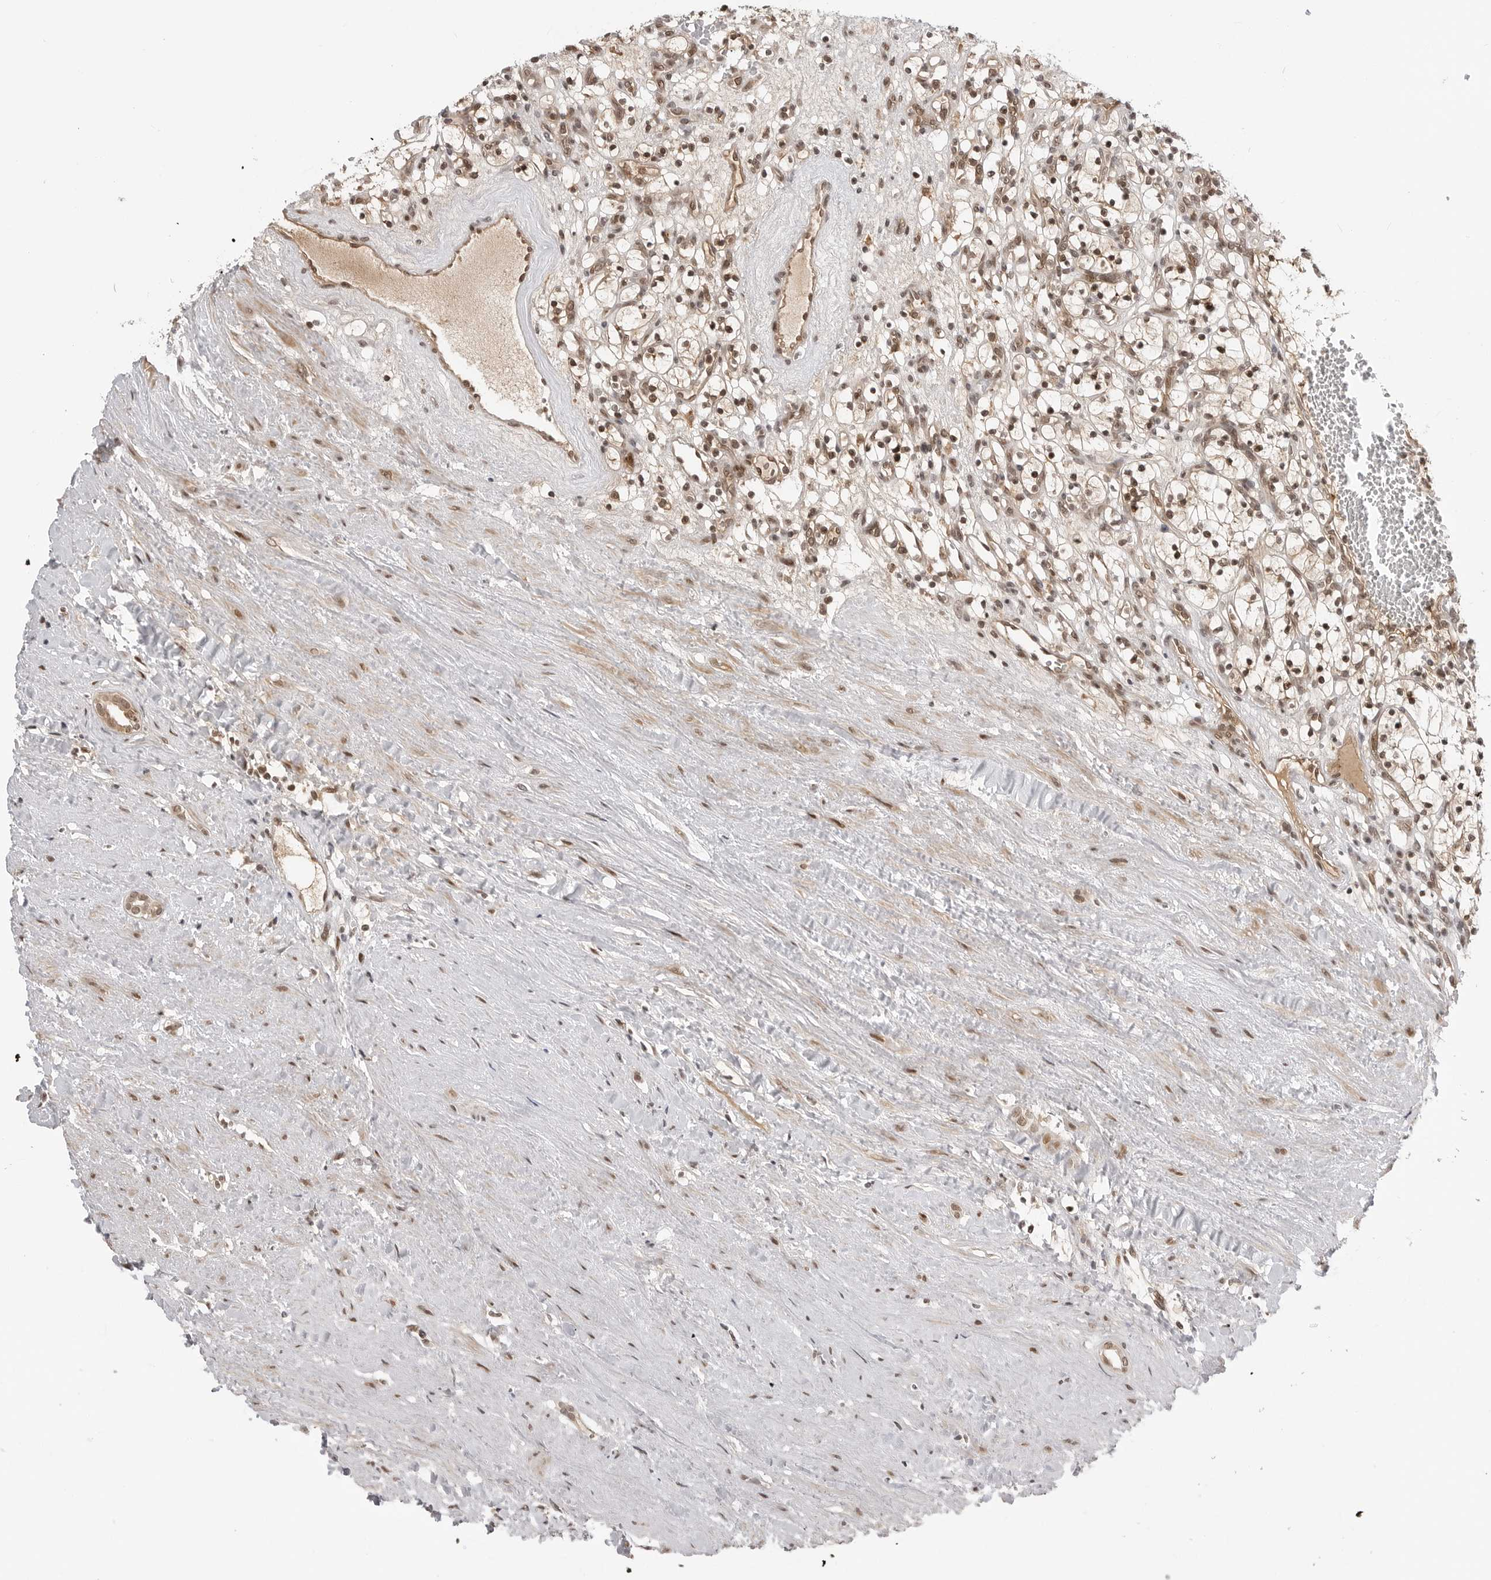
{"staining": {"intensity": "strong", "quantity": "25%-75%", "location": "nuclear"}, "tissue": "renal cancer", "cell_type": "Tumor cells", "image_type": "cancer", "snomed": [{"axis": "morphology", "description": "Adenocarcinoma, NOS"}, {"axis": "topography", "description": "Kidney"}], "caption": "Immunohistochemical staining of human renal cancer (adenocarcinoma) exhibits high levels of strong nuclear protein expression in about 25%-75% of tumor cells. (DAB (3,3'-diaminobenzidine) IHC, brown staining for protein, blue staining for nuclei).", "gene": "C8orf33", "patient": {"sex": "female", "age": 57}}